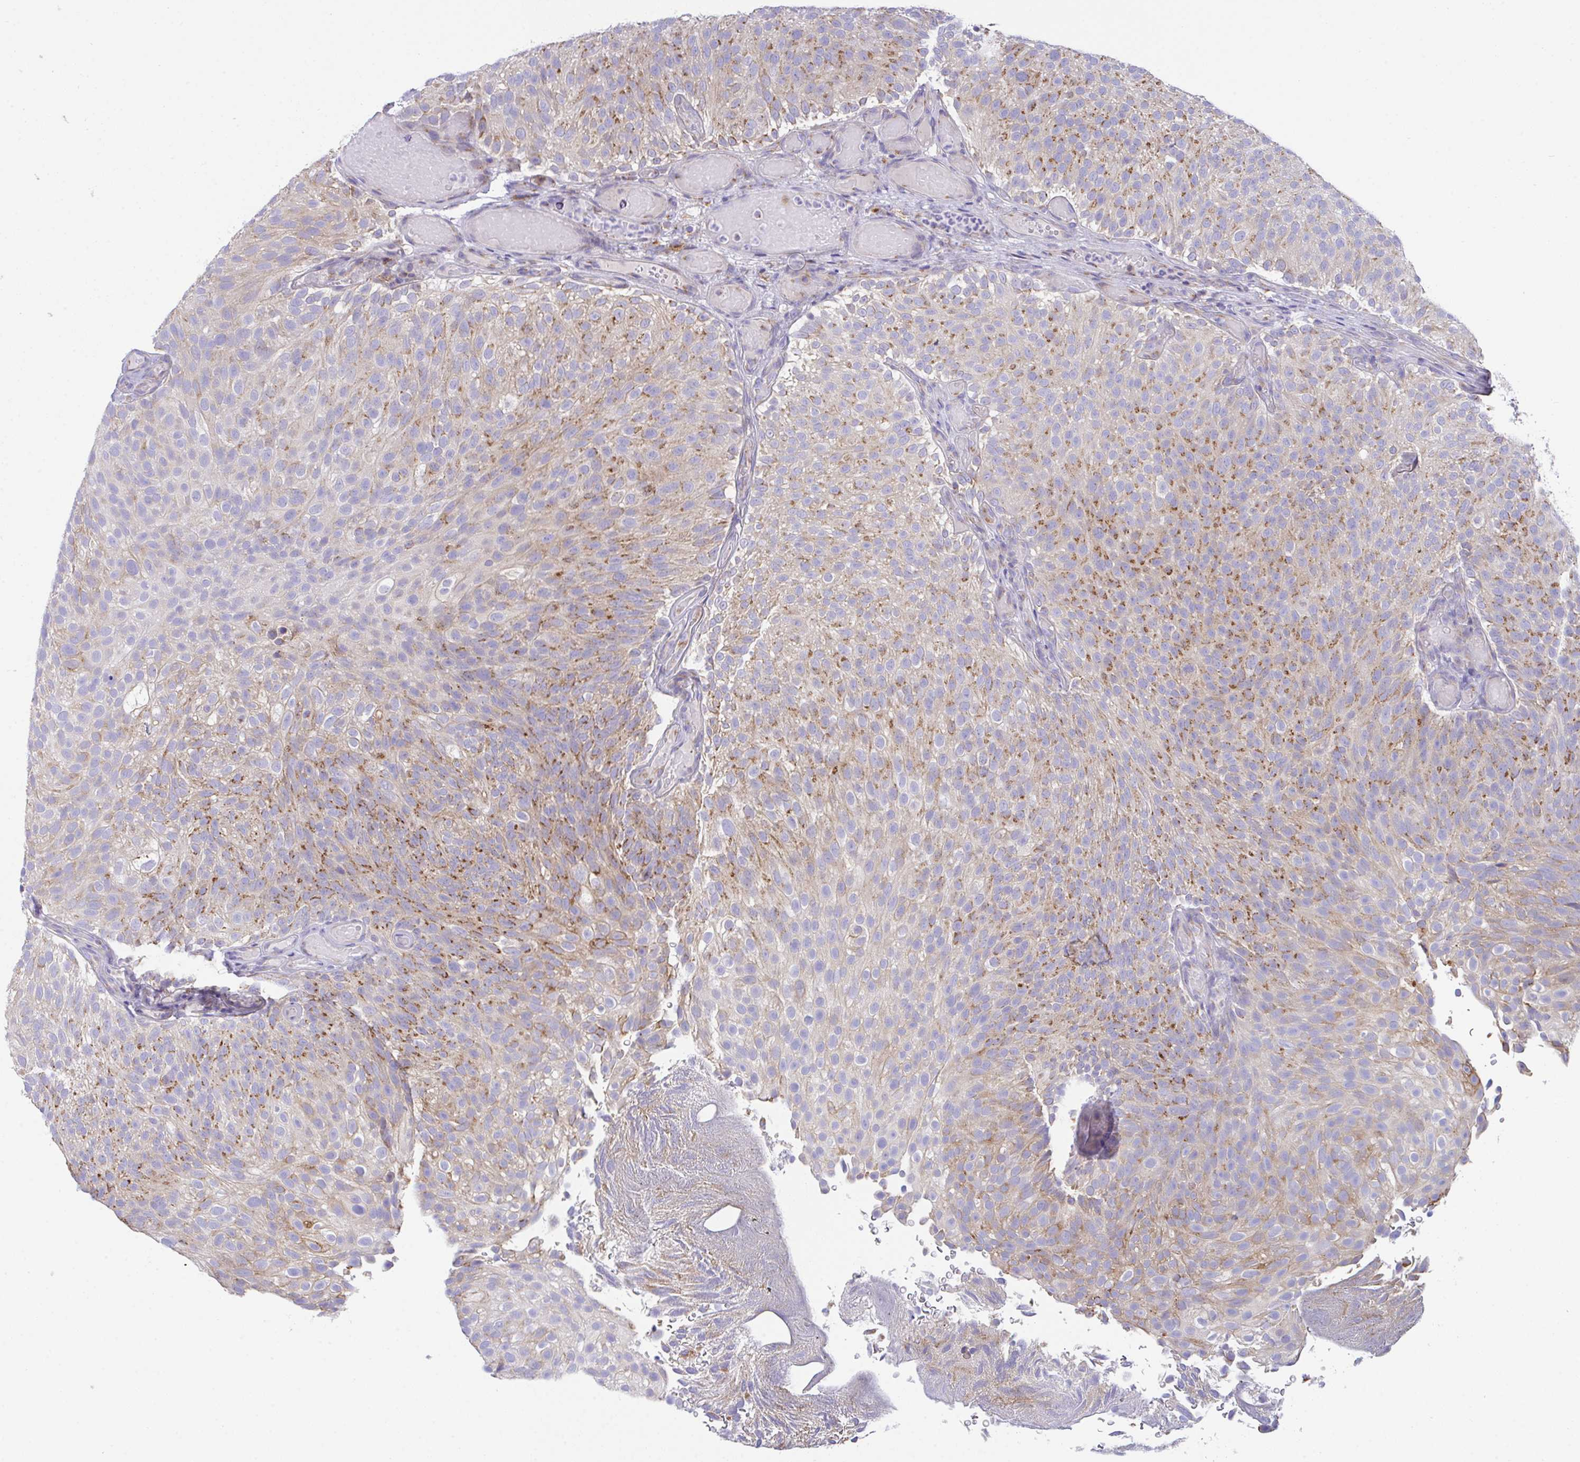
{"staining": {"intensity": "moderate", "quantity": "25%-75%", "location": "cytoplasmic/membranous"}, "tissue": "urothelial cancer", "cell_type": "Tumor cells", "image_type": "cancer", "snomed": [{"axis": "morphology", "description": "Urothelial carcinoma, Low grade"}, {"axis": "topography", "description": "Urinary bladder"}], "caption": "Human low-grade urothelial carcinoma stained with a brown dye reveals moderate cytoplasmic/membranous positive positivity in approximately 25%-75% of tumor cells.", "gene": "MIA3", "patient": {"sex": "male", "age": 78}}